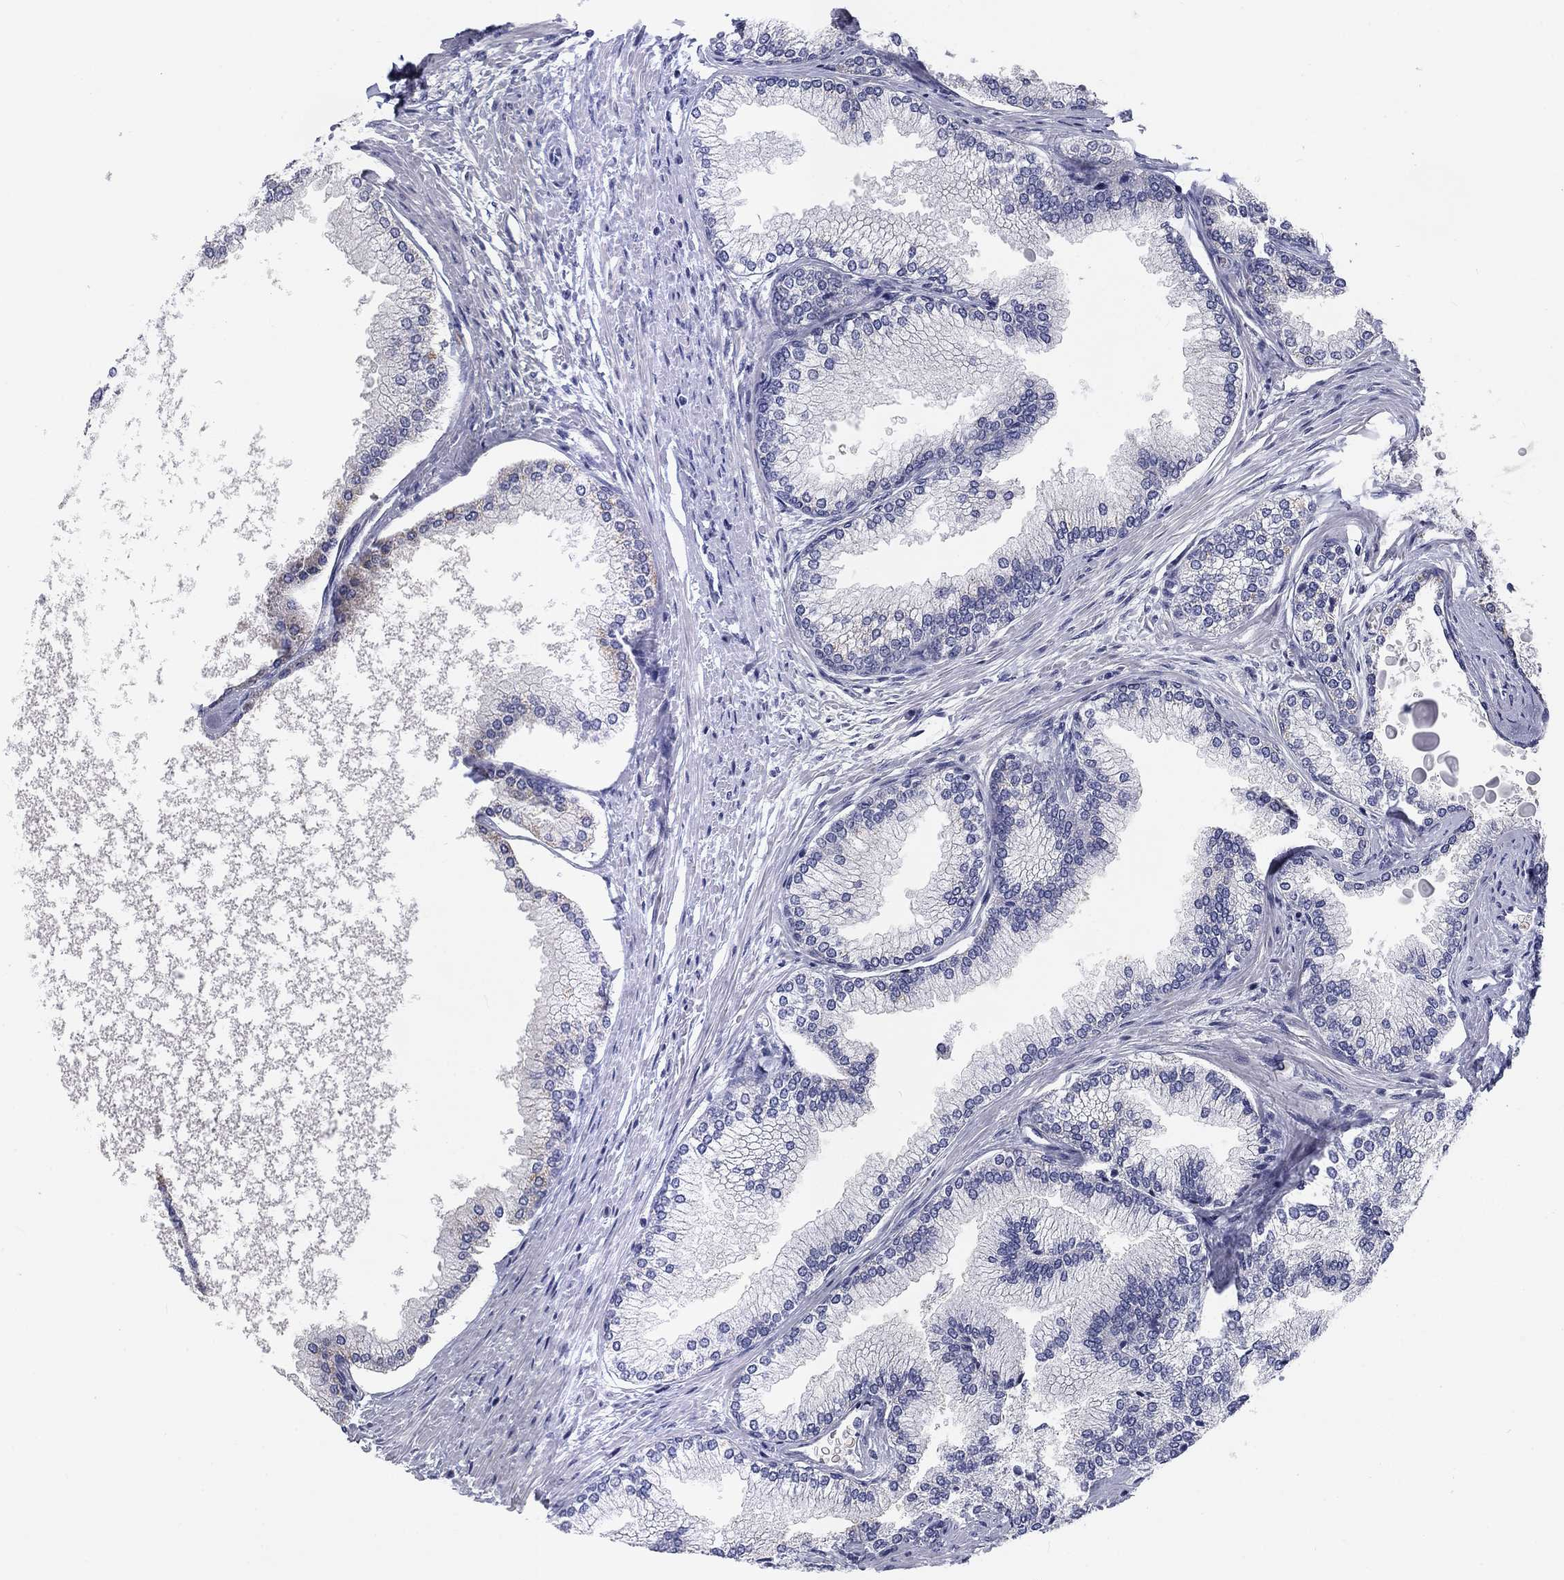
{"staining": {"intensity": "weak", "quantity": "<25%", "location": "cytoplasmic/membranous"}, "tissue": "prostate", "cell_type": "Glandular cells", "image_type": "normal", "snomed": [{"axis": "morphology", "description": "Normal tissue, NOS"}, {"axis": "topography", "description": "Prostate"}], "caption": "Prostate stained for a protein using immunohistochemistry (IHC) exhibits no staining glandular cells.", "gene": "CALB1", "patient": {"sex": "male", "age": 72}}